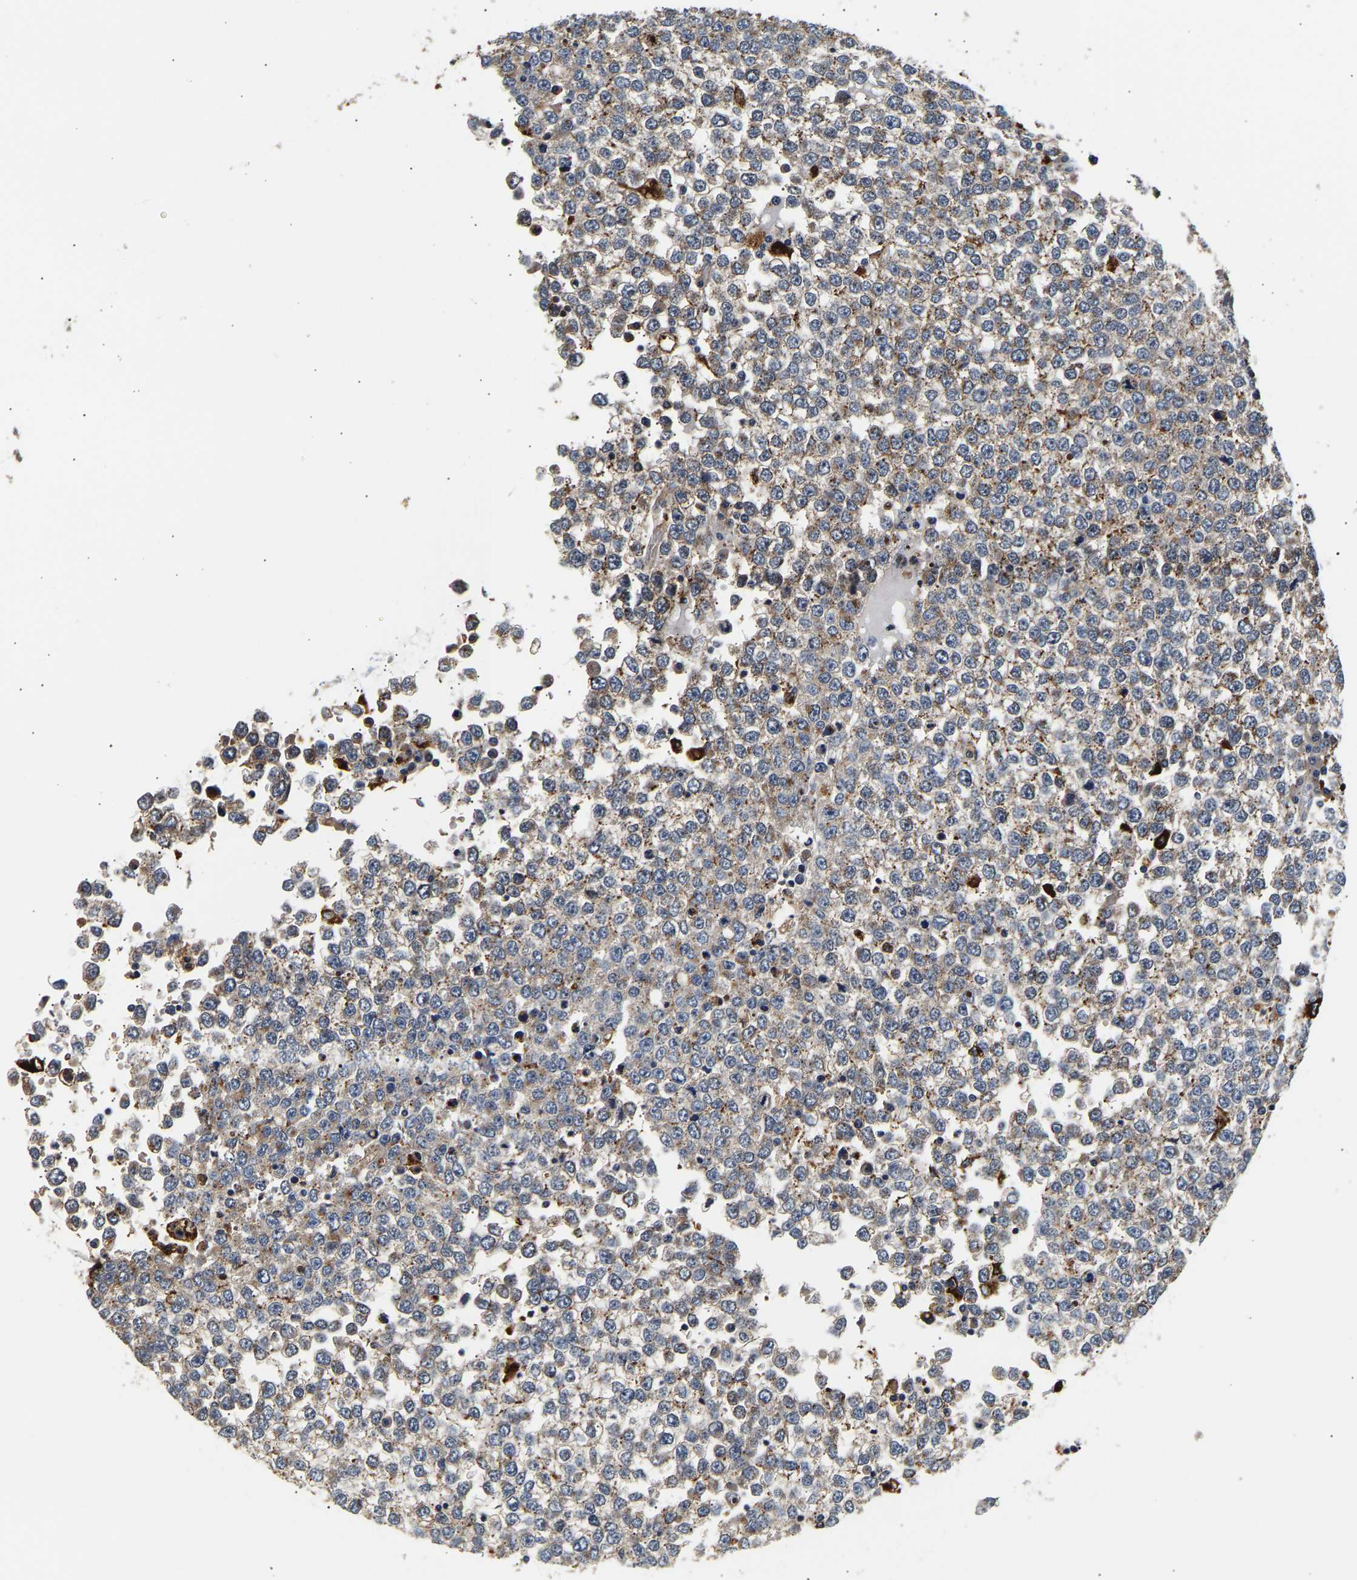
{"staining": {"intensity": "weak", "quantity": ">75%", "location": "cytoplasmic/membranous"}, "tissue": "testis cancer", "cell_type": "Tumor cells", "image_type": "cancer", "snomed": [{"axis": "morphology", "description": "Seminoma, NOS"}, {"axis": "topography", "description": "Testis"}], "caption": "About >75% of tumor cells in testis cancer (seminoma) reveal weak cytoplasmic/membranous protein staining as visualized by brown immunohistochemical staining.", "gene": "SMU1", "patient": {"sex": "male", "age": 65}}